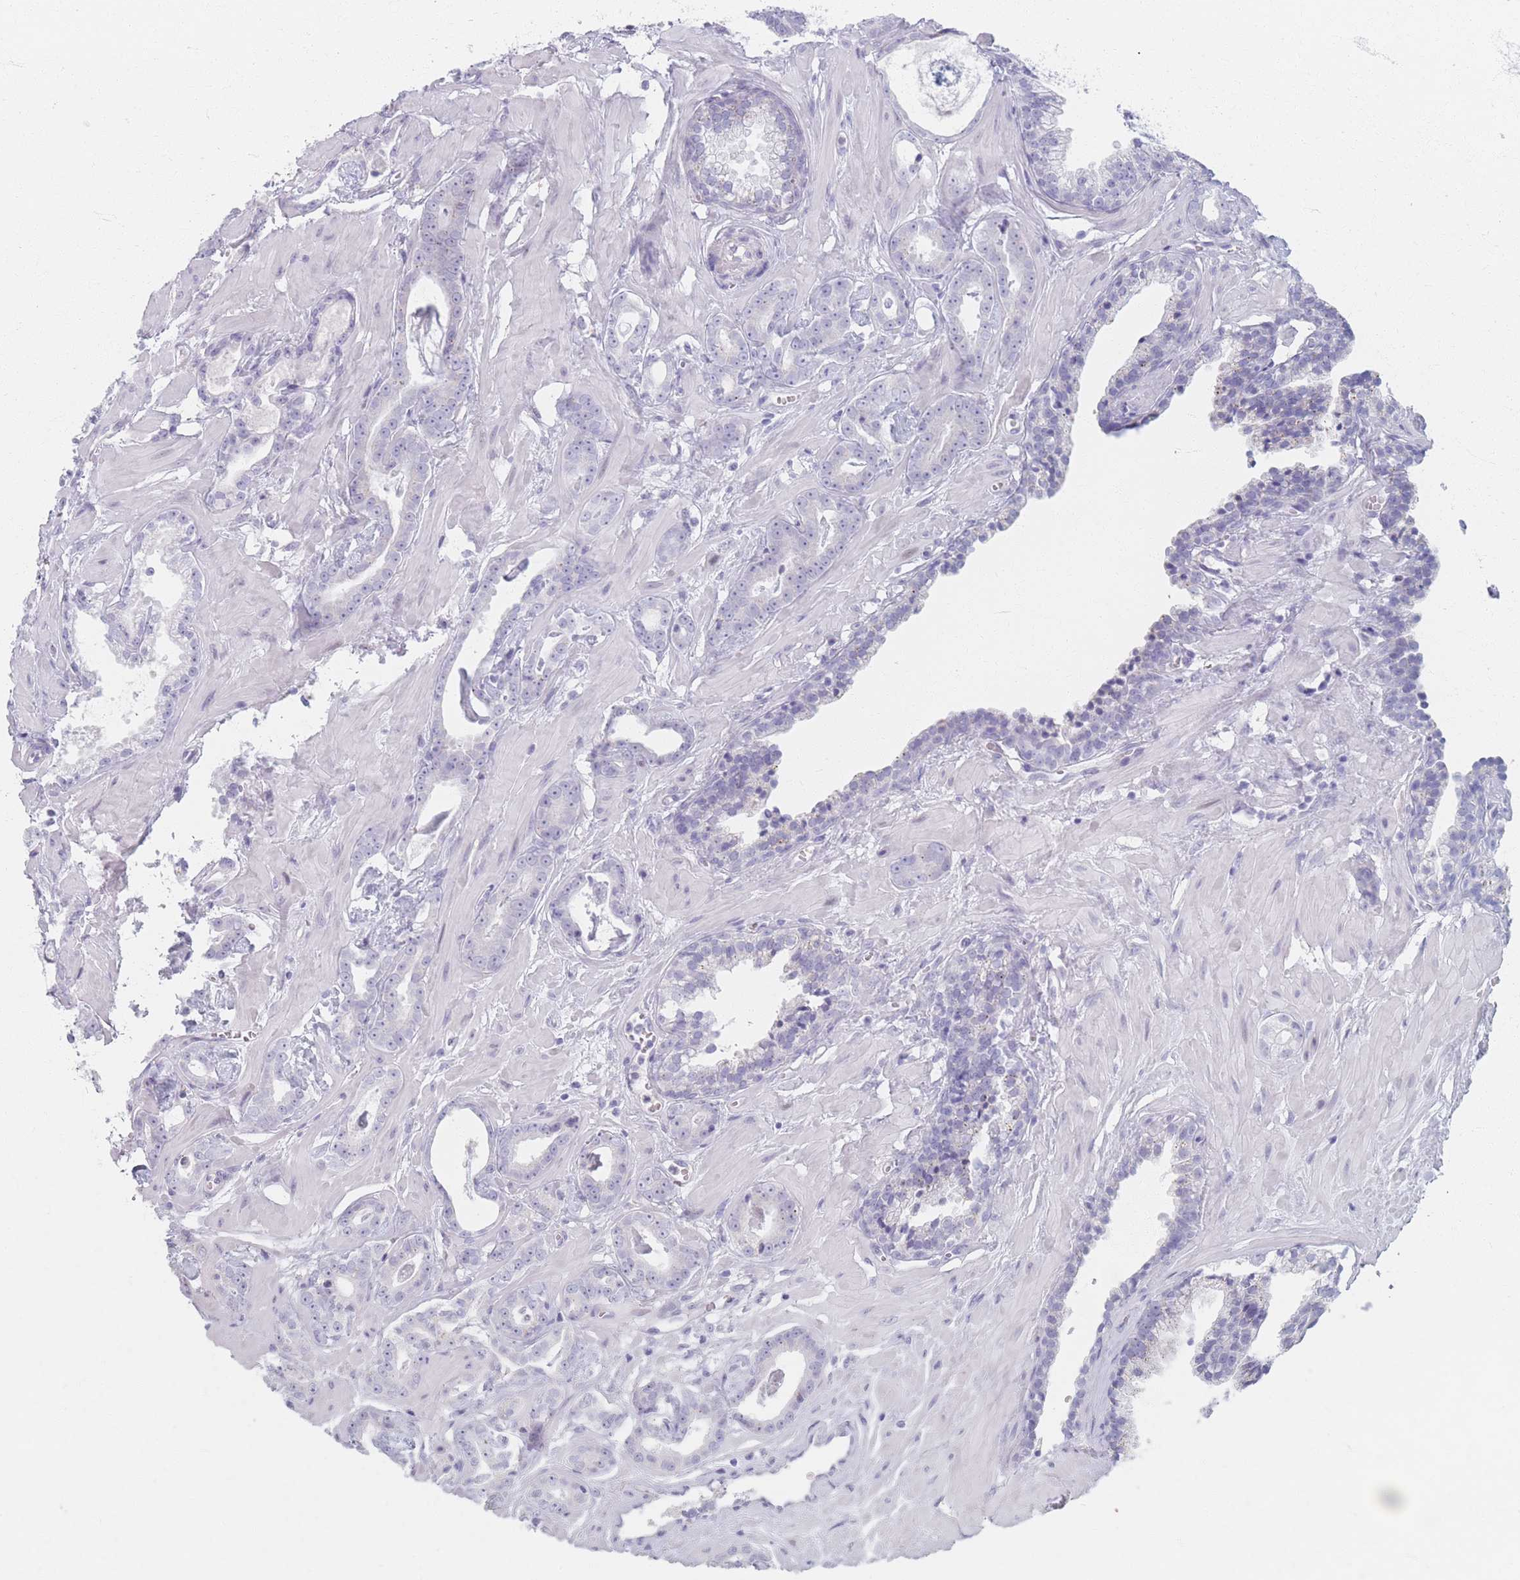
{"staining": {"intensity": "negative", "quantity": "none", "location": "none"}, "tissue": "prostate cancer", "cell_type": "Tumor cells", "image_type": "cancer", "snomed": [{"axis": "morphology", "description": "Adenocarcinoma, Low grade"}, {"axis": "topography", "description": "Prostate"}], "caption": "This is an immunohistochemistry (IHC) histopathology image of prostate low-grade adenocarcinoma. There is no positivity in tumor cells.", "gene": "PIGM", "patient": {"sex": "male", "age": 60}}